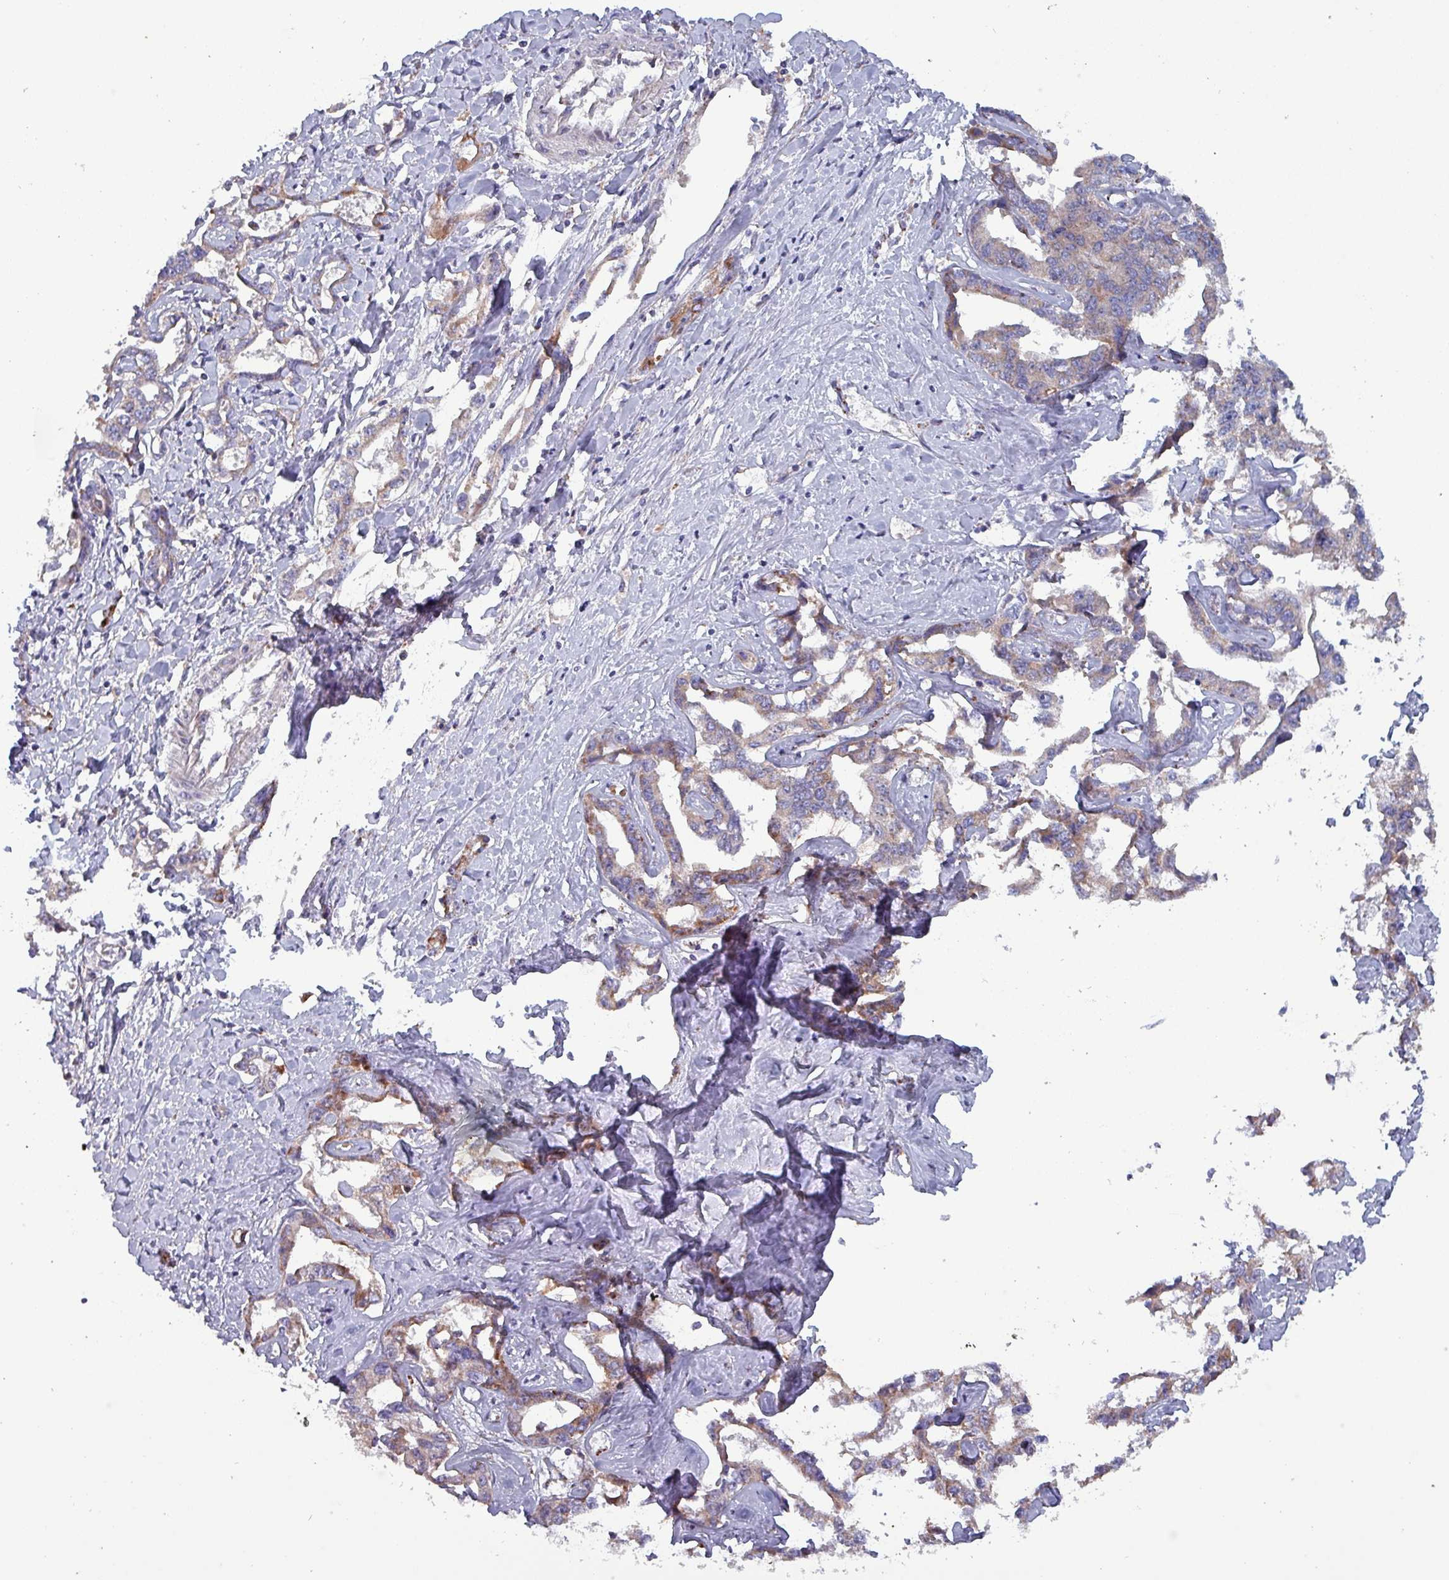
{"staining": {"intensity": "moderate", "quantity": ">75%", "location": "cytoplasmic/membranous"}, "tissue": "liver cancer", "cell_type": "Tumor cells", "image_type": "cancer", "snomed": [{"axis": "morphology", "description": "Cholangiocarcinoma"}, {"axis": "topography", "description": "Liver"}], "caption": "Immunohistochemistry staining of liver cancer (cholangiocarcinoma), which reveals medium levels of moderate cytoplasmic/membranous positivity in about >75% of tumor cells indicating moderate cytoplasmic/membranous protein positivity. The staining was performed using DAB (brown) for protein detection and nuclei were counterstained in hematoxylin (blue).", "gene": "ZNF322", "patient": {"sex": "male", "age": 59}}